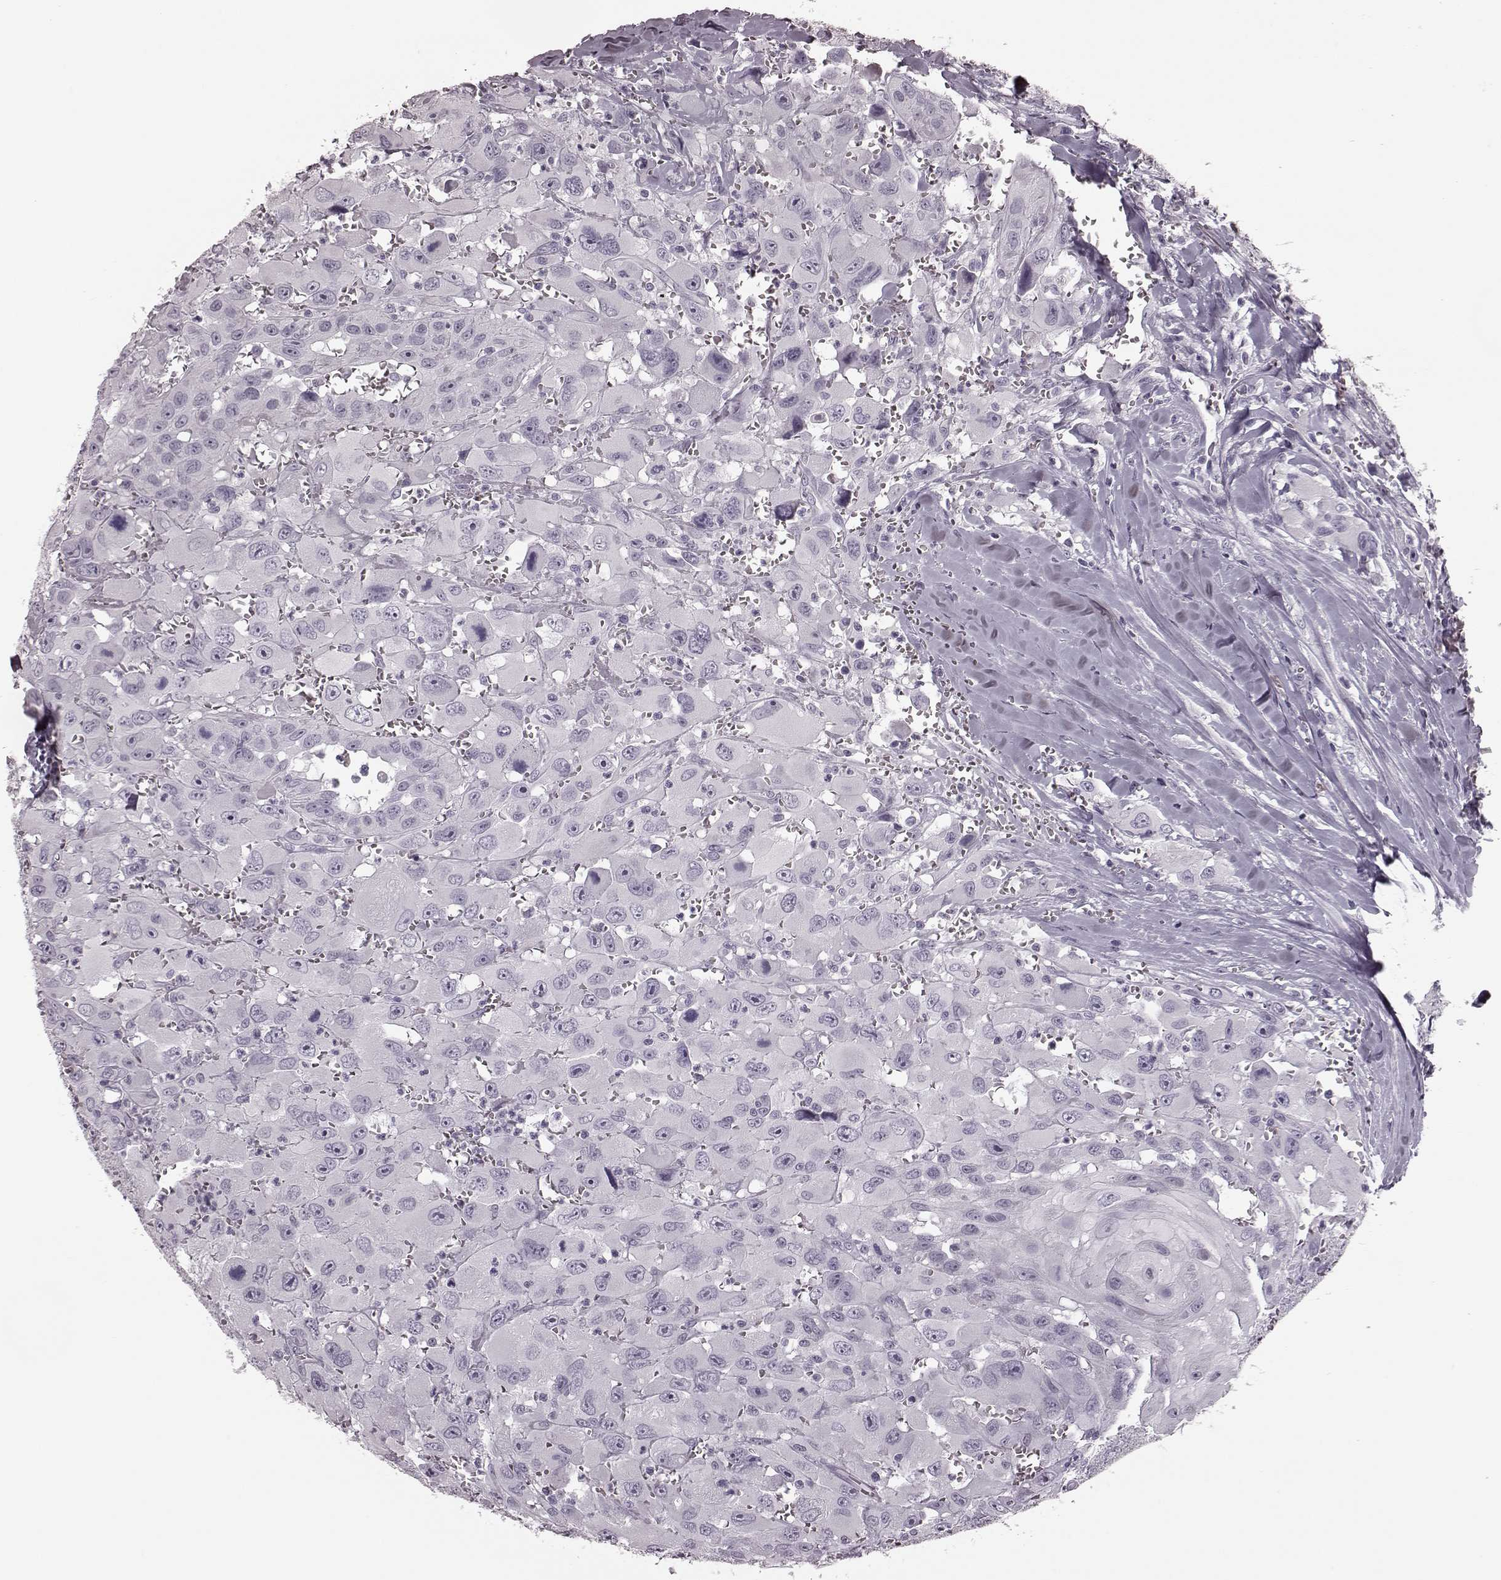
{"staining": {"intensity": "negative", "quantity": "none", "location": "none"}, "tissue": "head and neck cancer", "cell_type": "Tumor cells", "image_type": "cancer", "snomed": [{"axis": "morphology", "description": "Squamous cell carcinoma, NOS"}, {"axis": "morphology", "description": "Squamous cell carcinoma, metastatic, NOS"}, {"axis": "topography", "description": "Oral tissue"}, {"axis": "topography", "description": "Head-Neck"}], "caption": "IHC photomicrograph of head and neck cancer (metastatic squamous cell carcinoma) stained for a protein (brown), which demonstrates no positivity in tumor cells.", "gene": "TRPM1", "patient": {"sex": "female", "age": 85}}